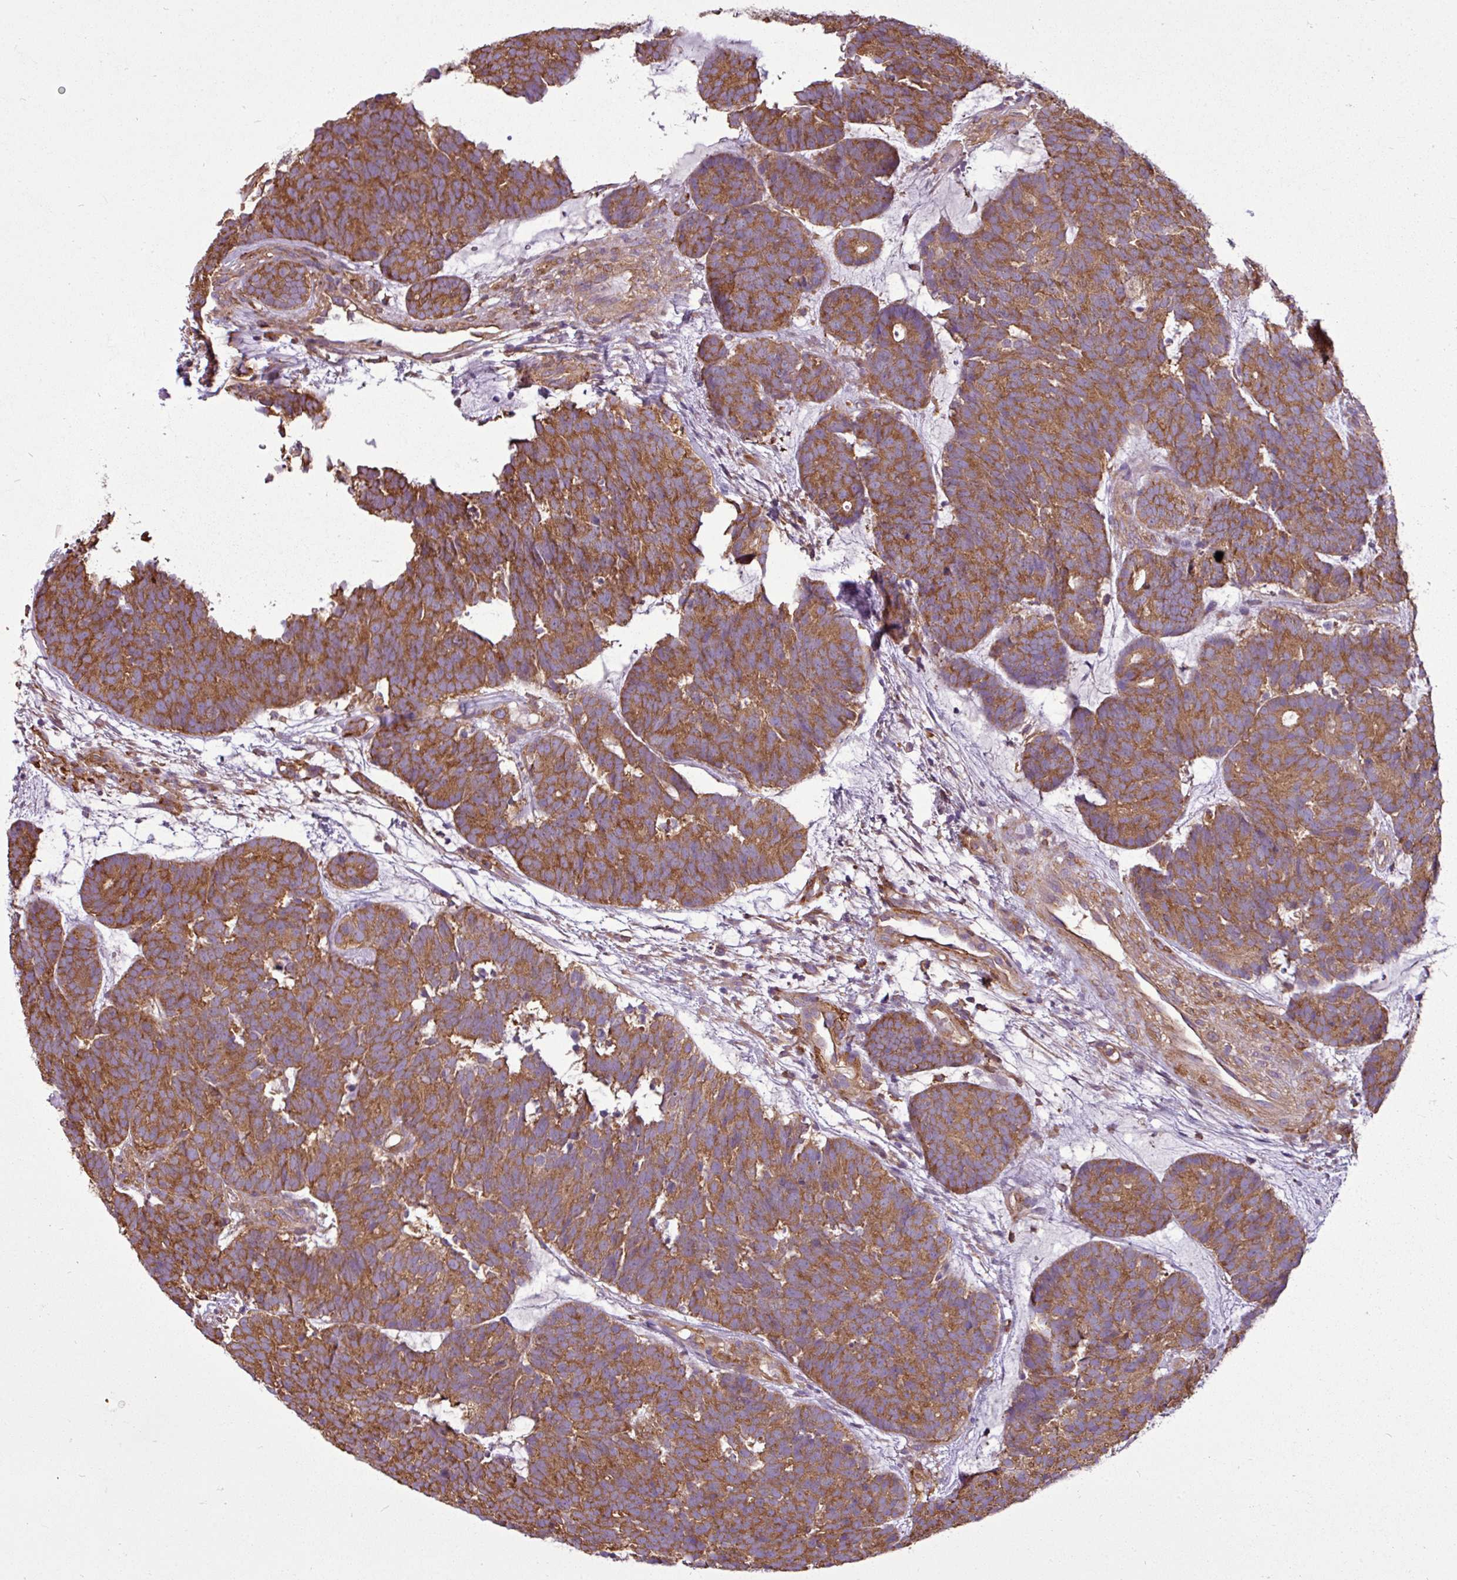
{"staining": {"intensity": "moderate", "quantity": ">75%", "location": "cytoplasmic/membranous"}, "tissue": "head and neck cancer", "cell_type": "Tumor cells", "image_type": "cancer", "snomed": [{"axis": "morphology", "description": "Adenocarcinoma, NOS"}, {"axis": "topography", "description": "Head-Neck"}], "caption": "Head and neck adenocarcinoma stained with DAB immunohistochemistry displays medium levels of moderate cytoplasmic/membranous staining in approximately >75% of tumor cells.", "gene": "PACSIN2", "patient": {"sex": "female", "age": 81}}